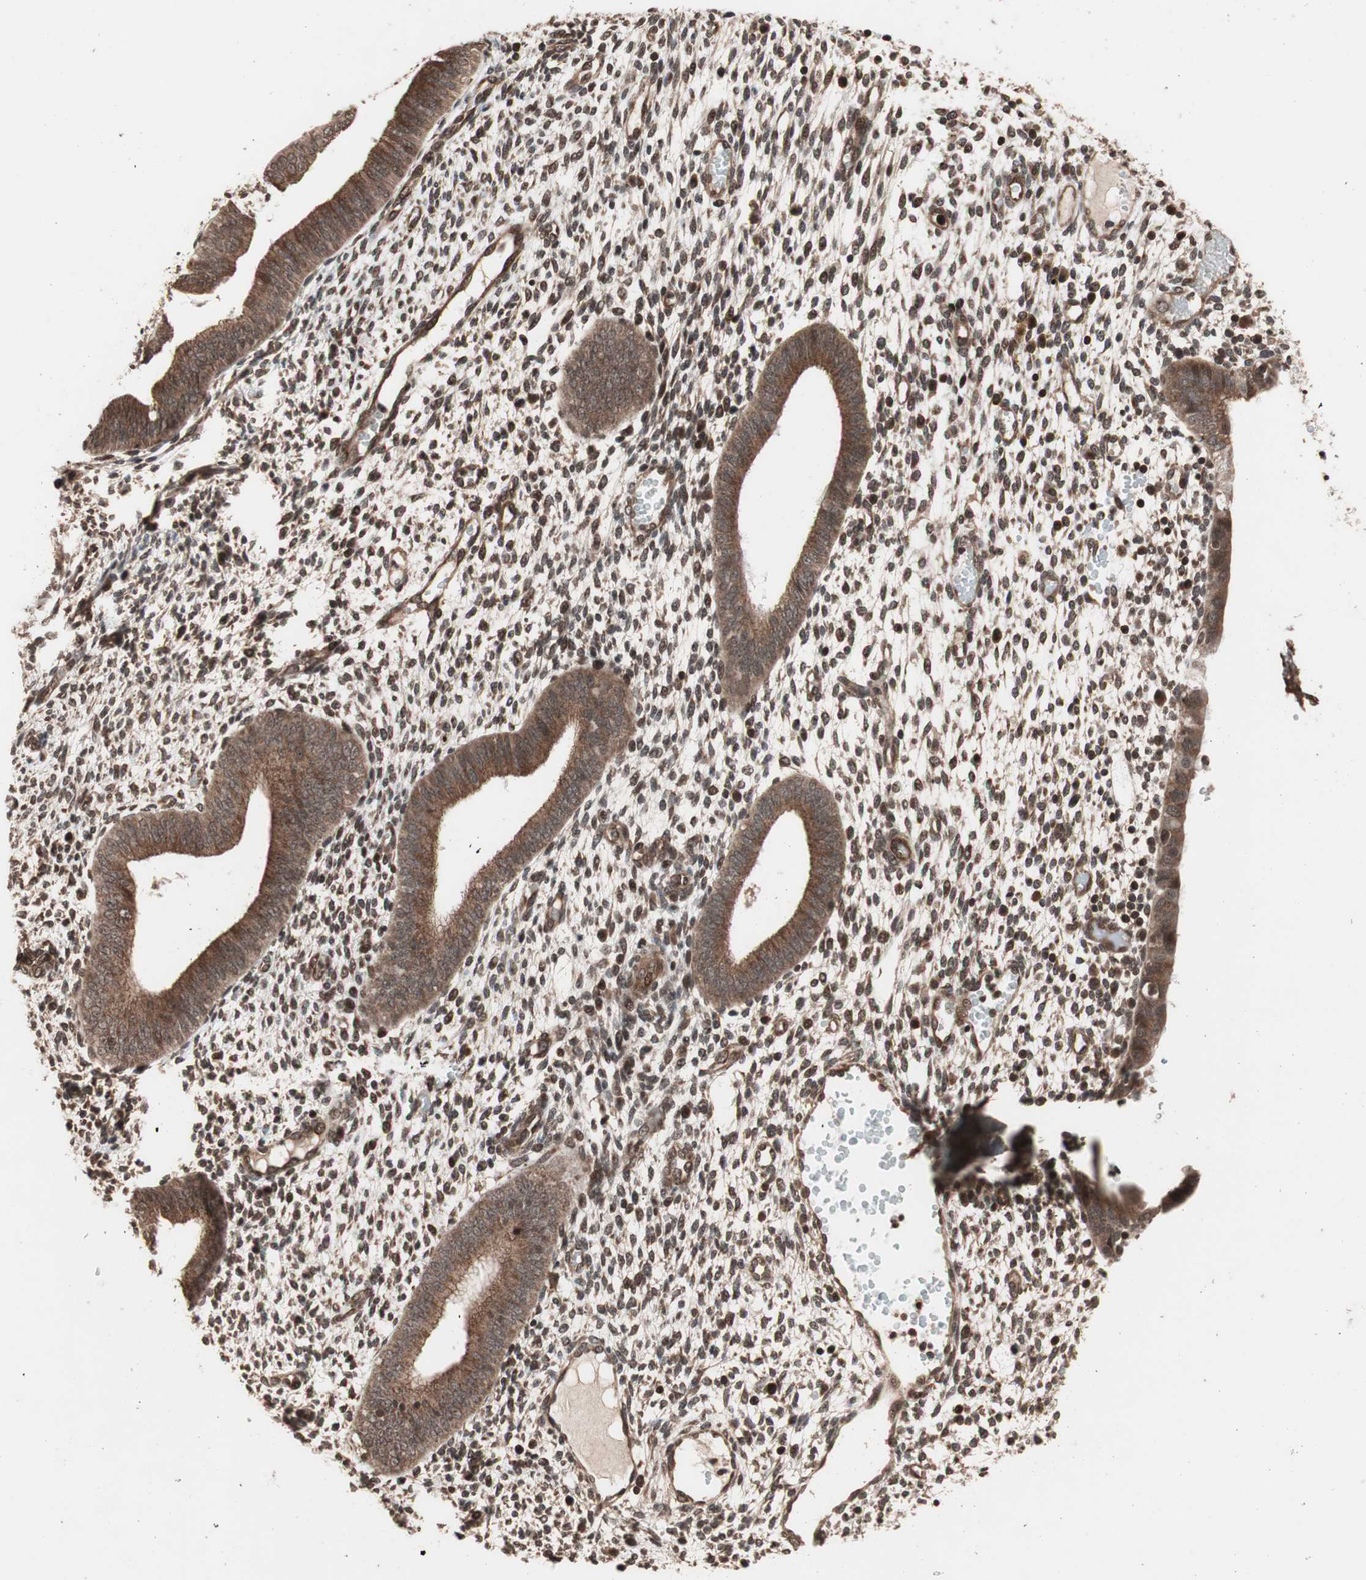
{"staining": {"intensity": "strong", "quantity": ">75%", "location": "cytoplasmic/membranous"}, "tissue": "endometrium", "cell_type": "Cells in endometrial stroma", "image_type": "normal", "snomed": [{"axis": "morphology", "description": "Normal tissue, NOS"}, {"axis": "topography", "description": "Endometrium"}], "caption": "Brown immunohistochemical staining in normal human endometrium exhibits strong cytoplasmic/membranous expression in approximately >75% of cells in endometrial stroma.", "gene": "ZFC3H1", "patient": {"sex": "female", "age": 35}}